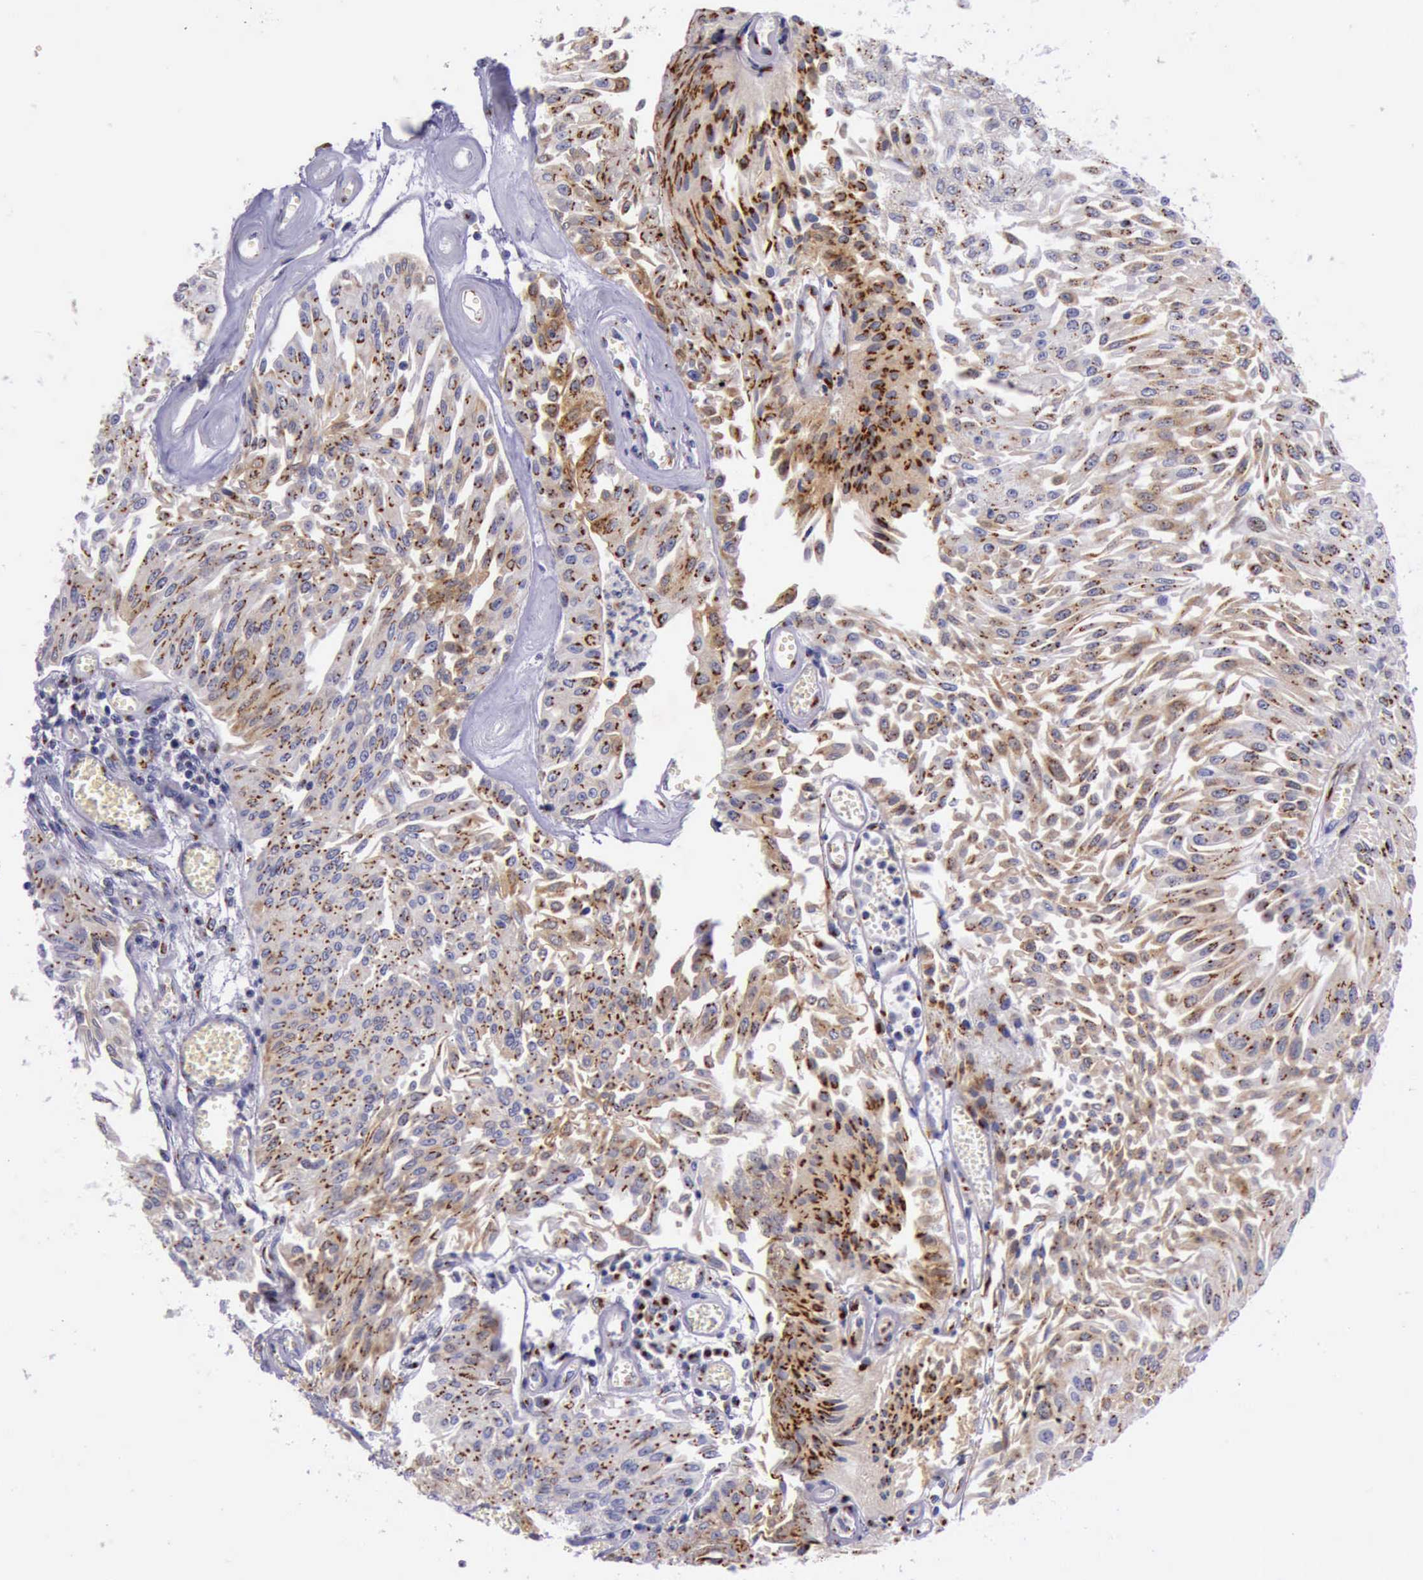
{"staining": {"intensity": "strong", "quantity": ">75%", "location": "cytoplasmic/membranous"}, "tissue": "urothelial cancer", "cell_type": "Tumor cells", "image_type": "cancer", "snomed": [{"axis": "morphology", "description": "Urothelial carcinoma, Low grade"}, {"axis": "topography", "description": "Urinary bladder"}], "caption": "Immunohistochemical staining of human low-grade urothelial carcinoma displays high levels of strong cytoplasmic/membranous staining in approximately >75% of tumor cells. (Stains: DAB in brown, nuclei in blue, Microscopy: brightfield microscopy at high magnification).", "gene": "GOLGA5", "patient": {"sex": "male", "age": 86}}